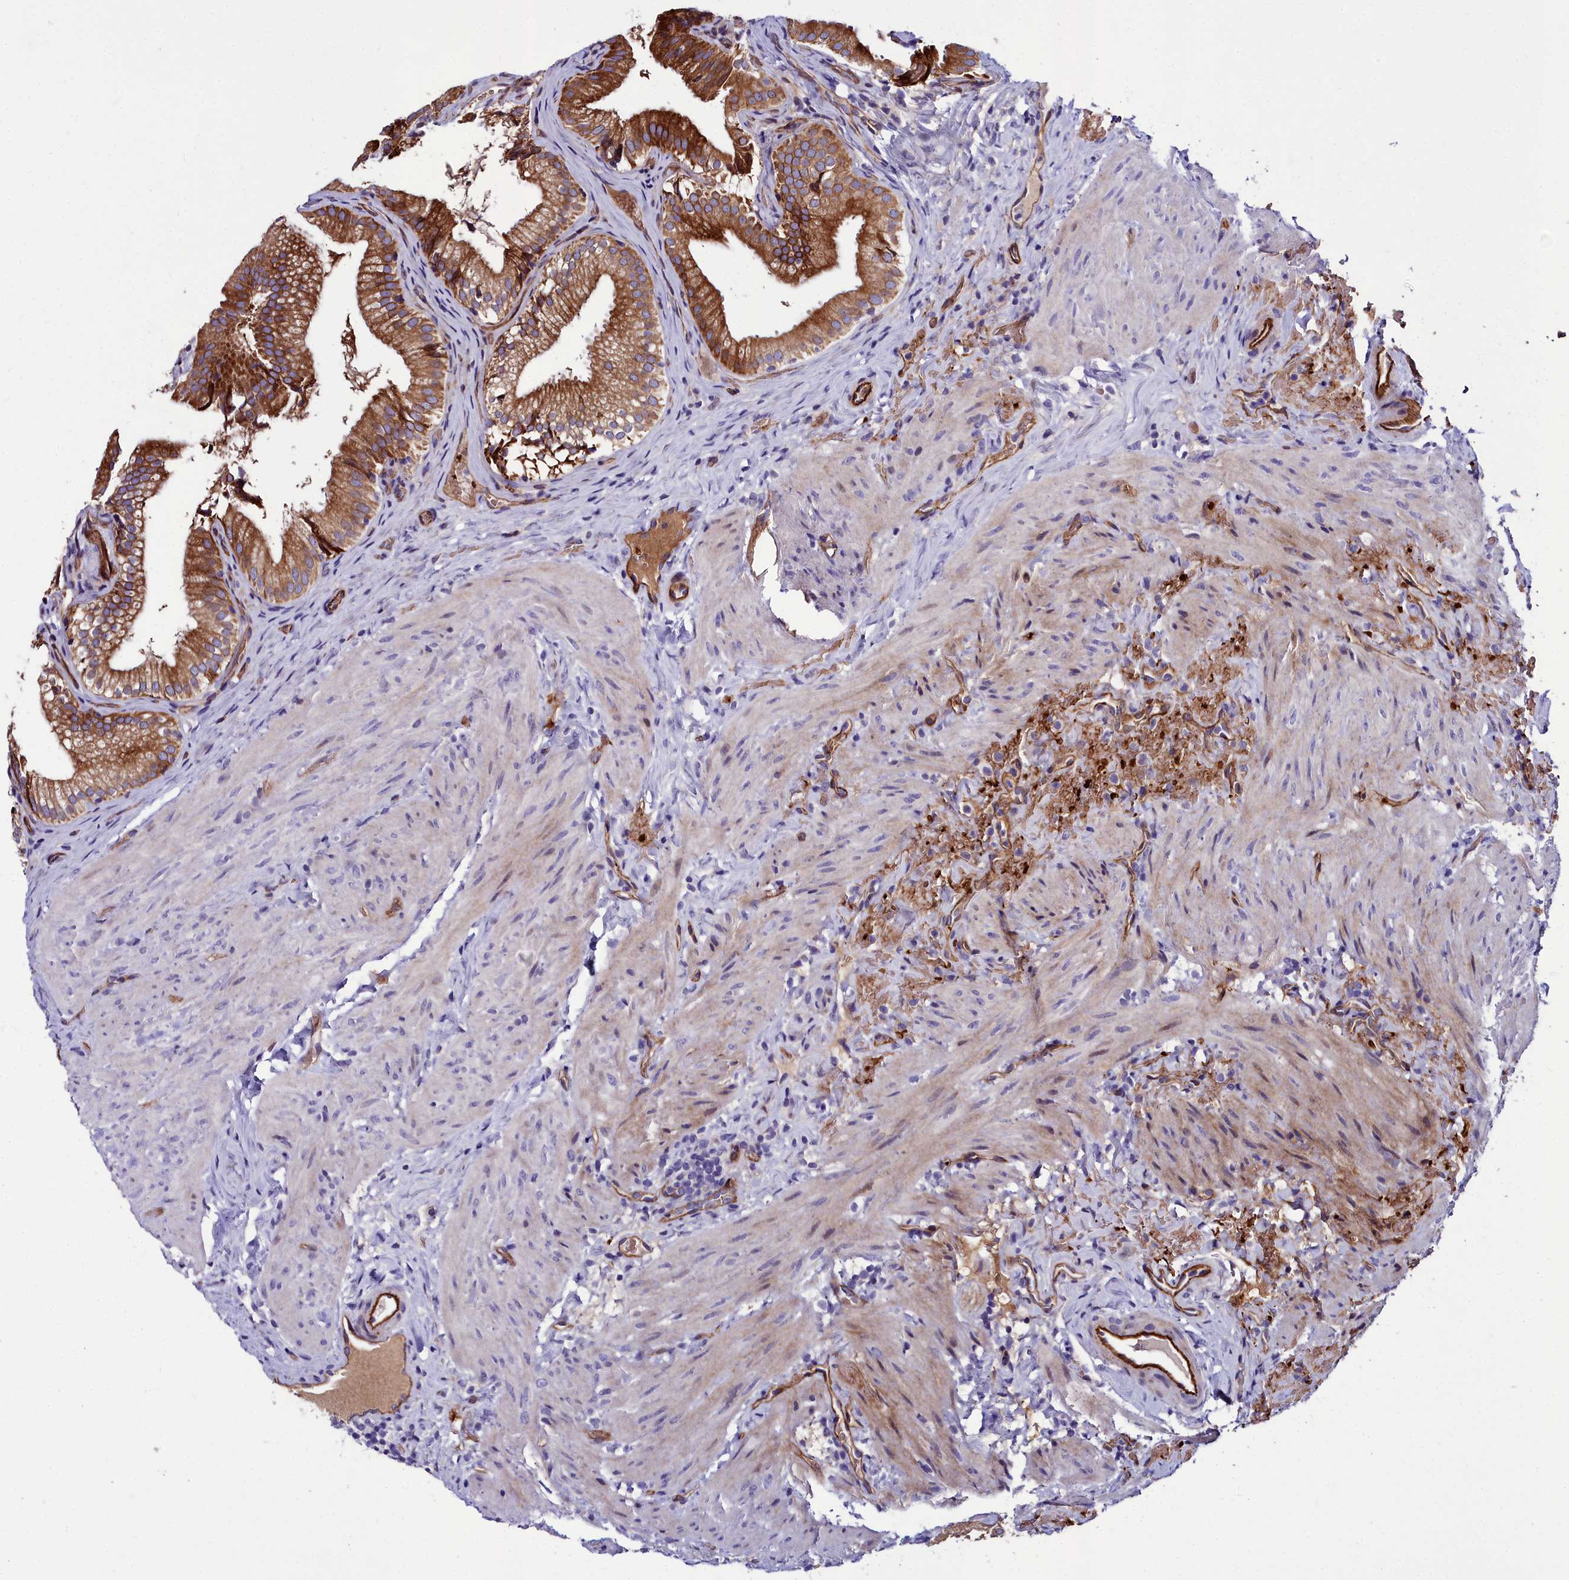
{"staining": {"intensity": "strong", "quantity": ">75%", "location": "cytoplasmic/membranous"}, "tissue": "gallbladder", "cell_type": "Glandular cells", "image_type": "normal", "snomed": [{"axis": "morphology", "description": "Normal tissue, NOS"}, {"axis": "topography", "description": "Gallbladder"}], "caption": "IHC of normal human gallbladder reveals high levels of strong cytoplasmic/membranous staining in about >75% of glandular cells. IHC stains the protein of interest in brown and the nuclei are stained blue.", "gene": "CYP4F11", "patient": {"sex": "female", "age": 30}}